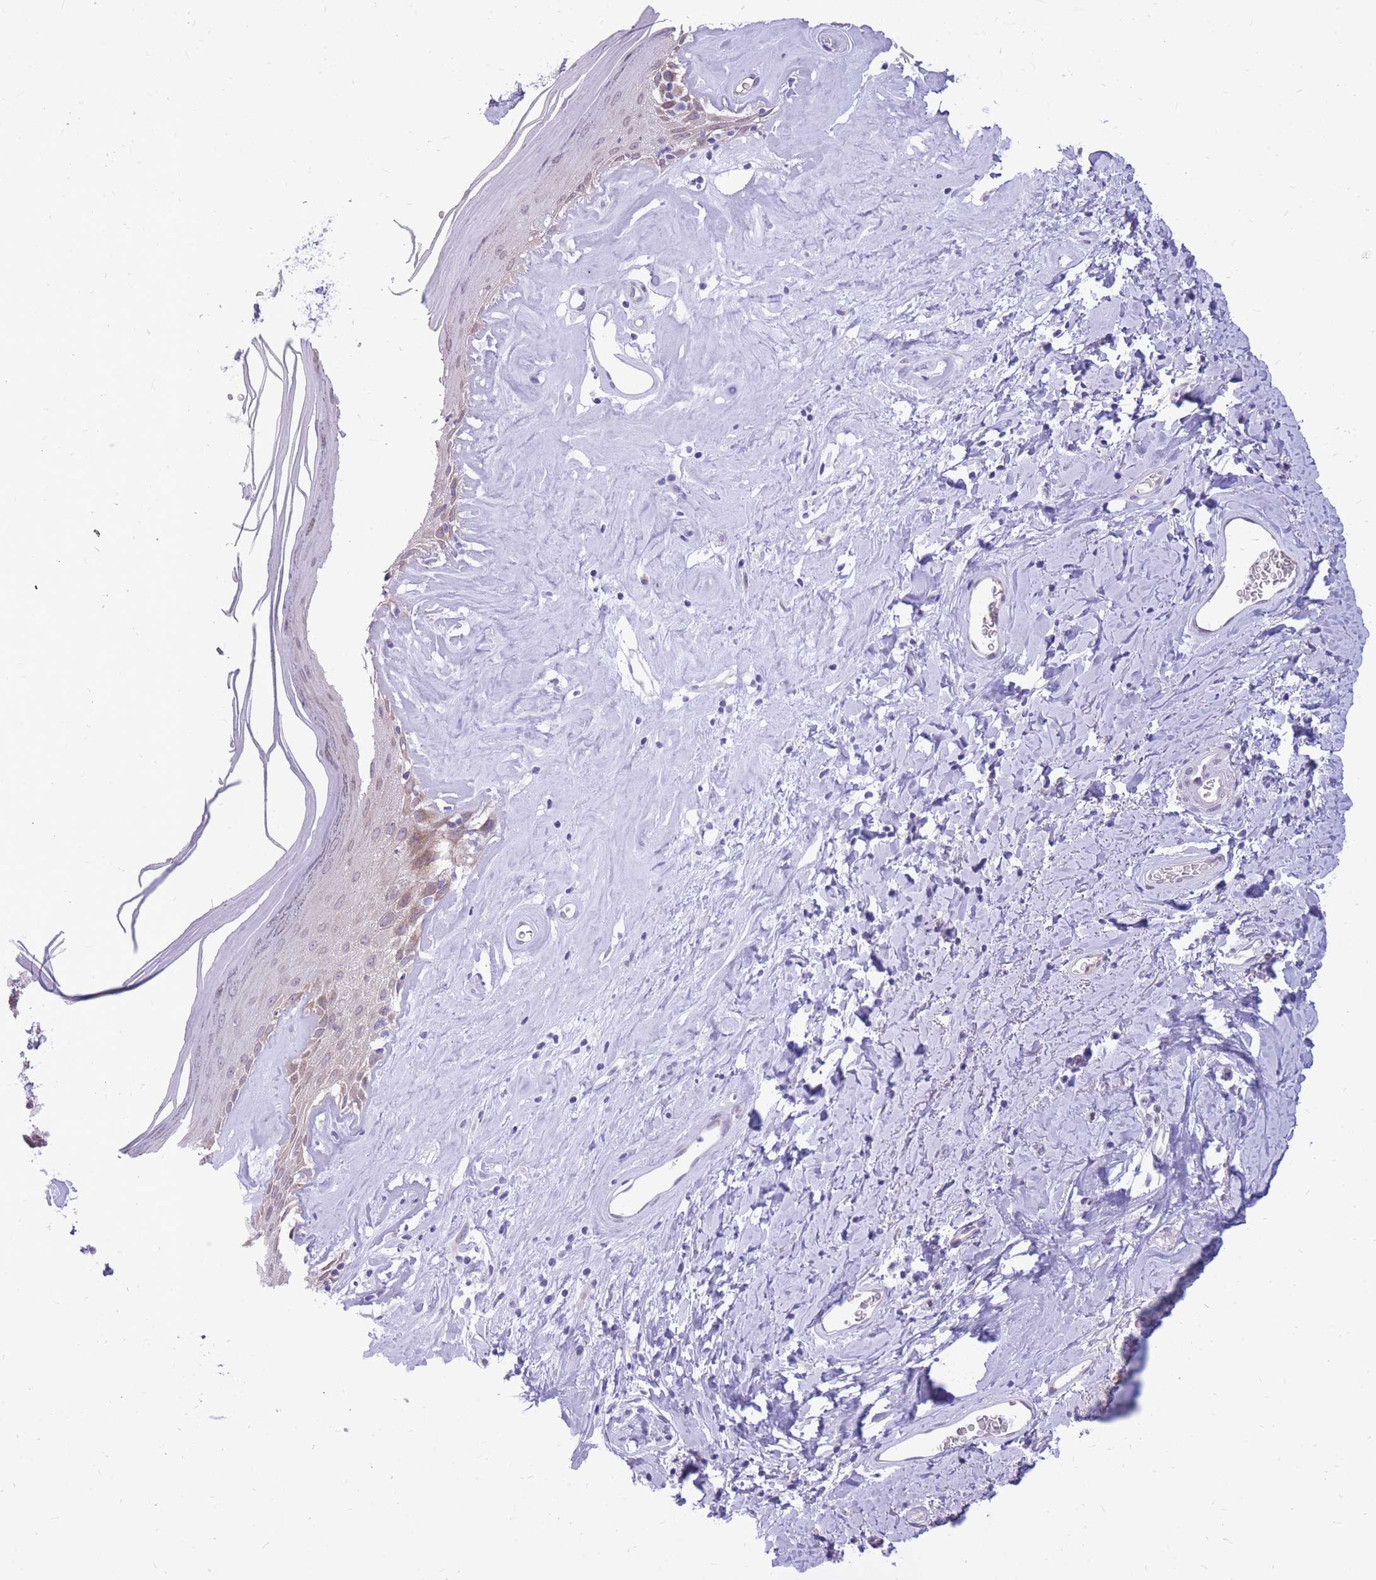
{"staining": {"intensity": "moderate", "quantity": "25%-75%", "location": "cytoplasmic/membranous"}, "tissue": "skin", "cell_type": "Epidermal cells", "image_type": "normal", "snomed": [{"axis": "morphology", "description": "Normal tissue, NOS"}, {"axis": "morphology", "description": "Inflammation, NOS"}, {"axis": "topography", "description": "Vulva"}], "caption": "Skin stained with a brown dye reveals moderate cytoplasmic/membranous positive expression in about 25%-75% of epidermal cells.", "gene": "HOOK2", "patient": {"sex": "female", "age": 86}}